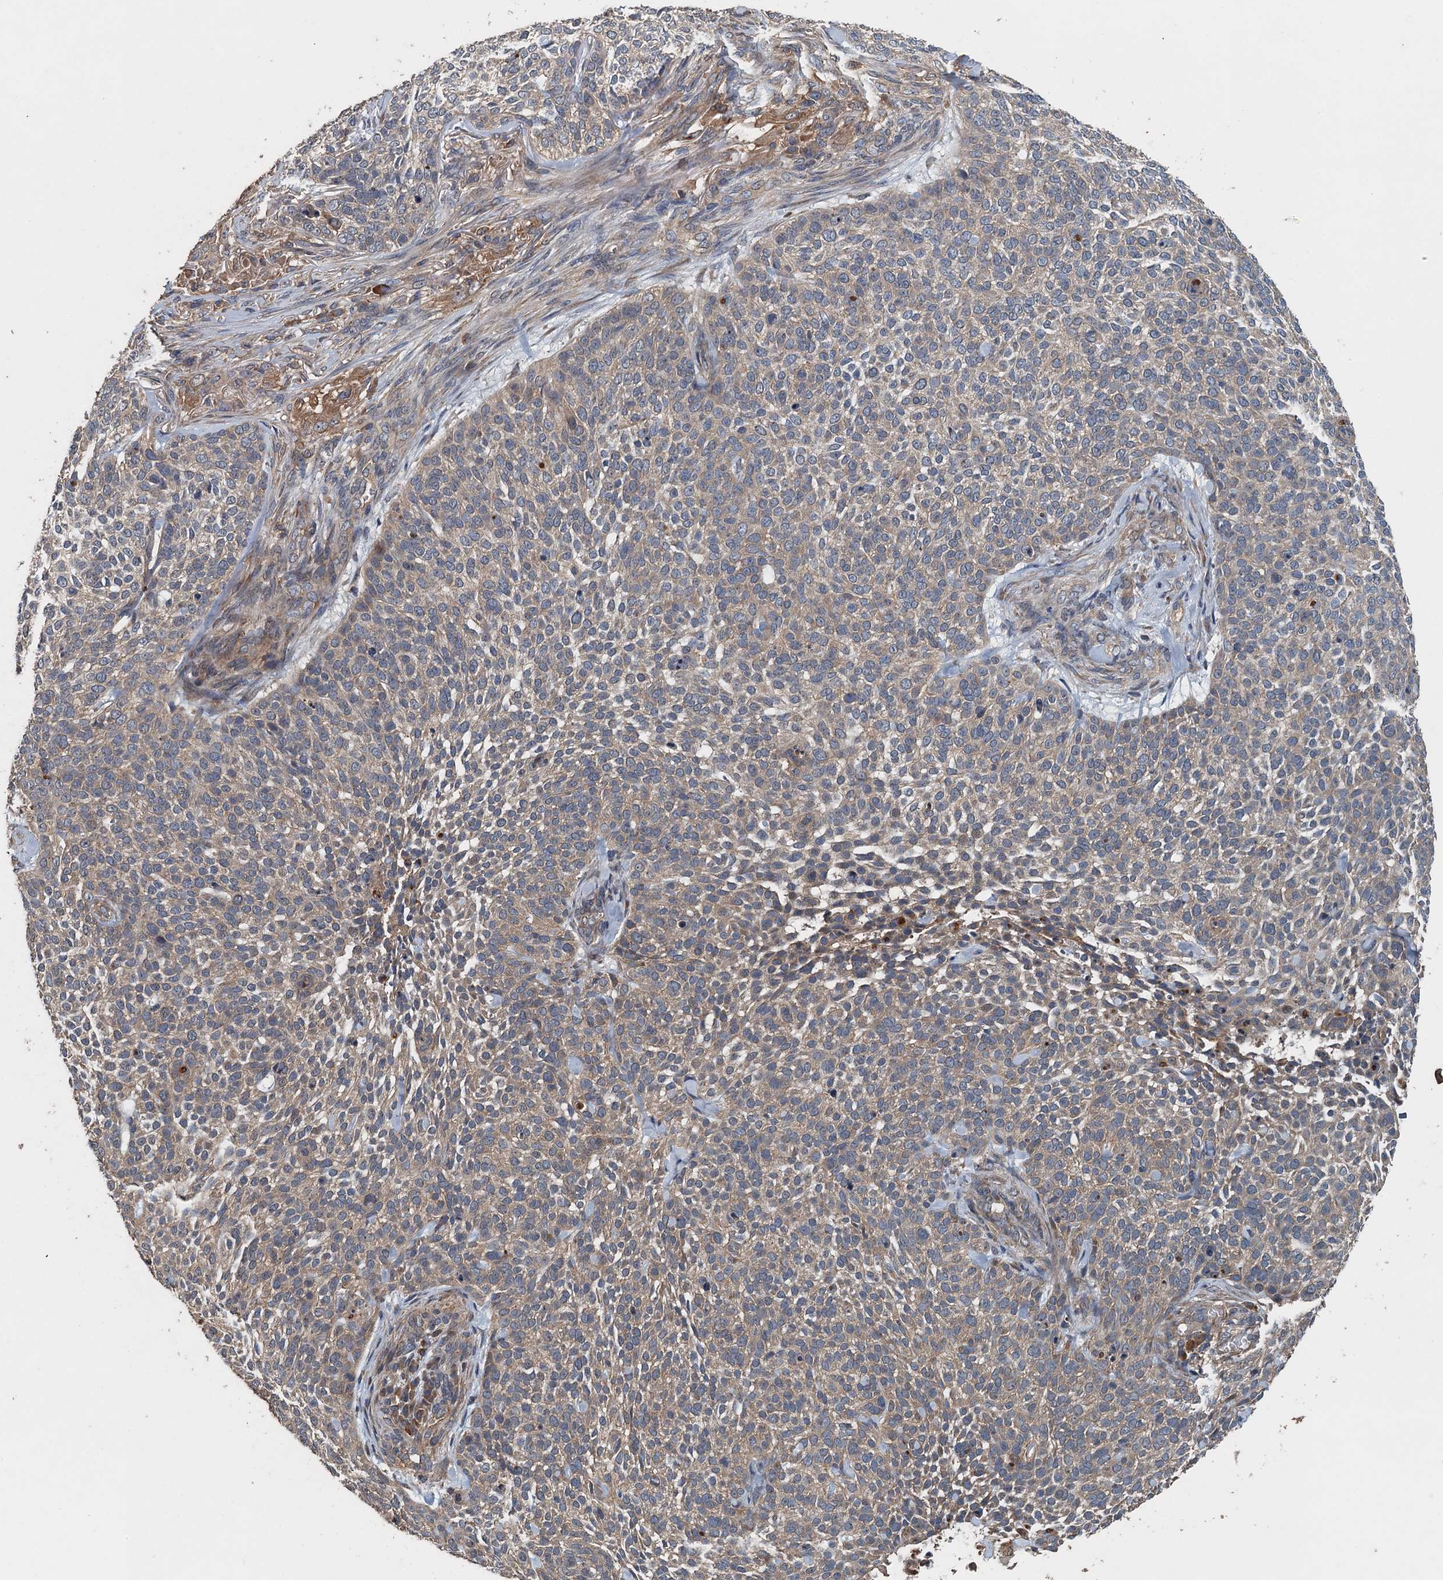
{"staining": {"intensity": "weak", "quantity": "25%-75%", "location": "cytoplasmic/membranous"}, "tissue": "skin cancer", "cell_type": "Tumor cells", "image_type": "cancer", "snomed": [{"axis": "morphology", "description": "Basal cell carcinoma"}, {"axis": "topography", "description": "Skin"}], "caption": "About 25%-75% of tumor cells in human skin cancer reveal weak cytoplasmic/membranous protein positivity as visualized by brown immunohistochemical staining.", "gene": "BORCS5", "patient": {"sex": "female", "age": 64}}